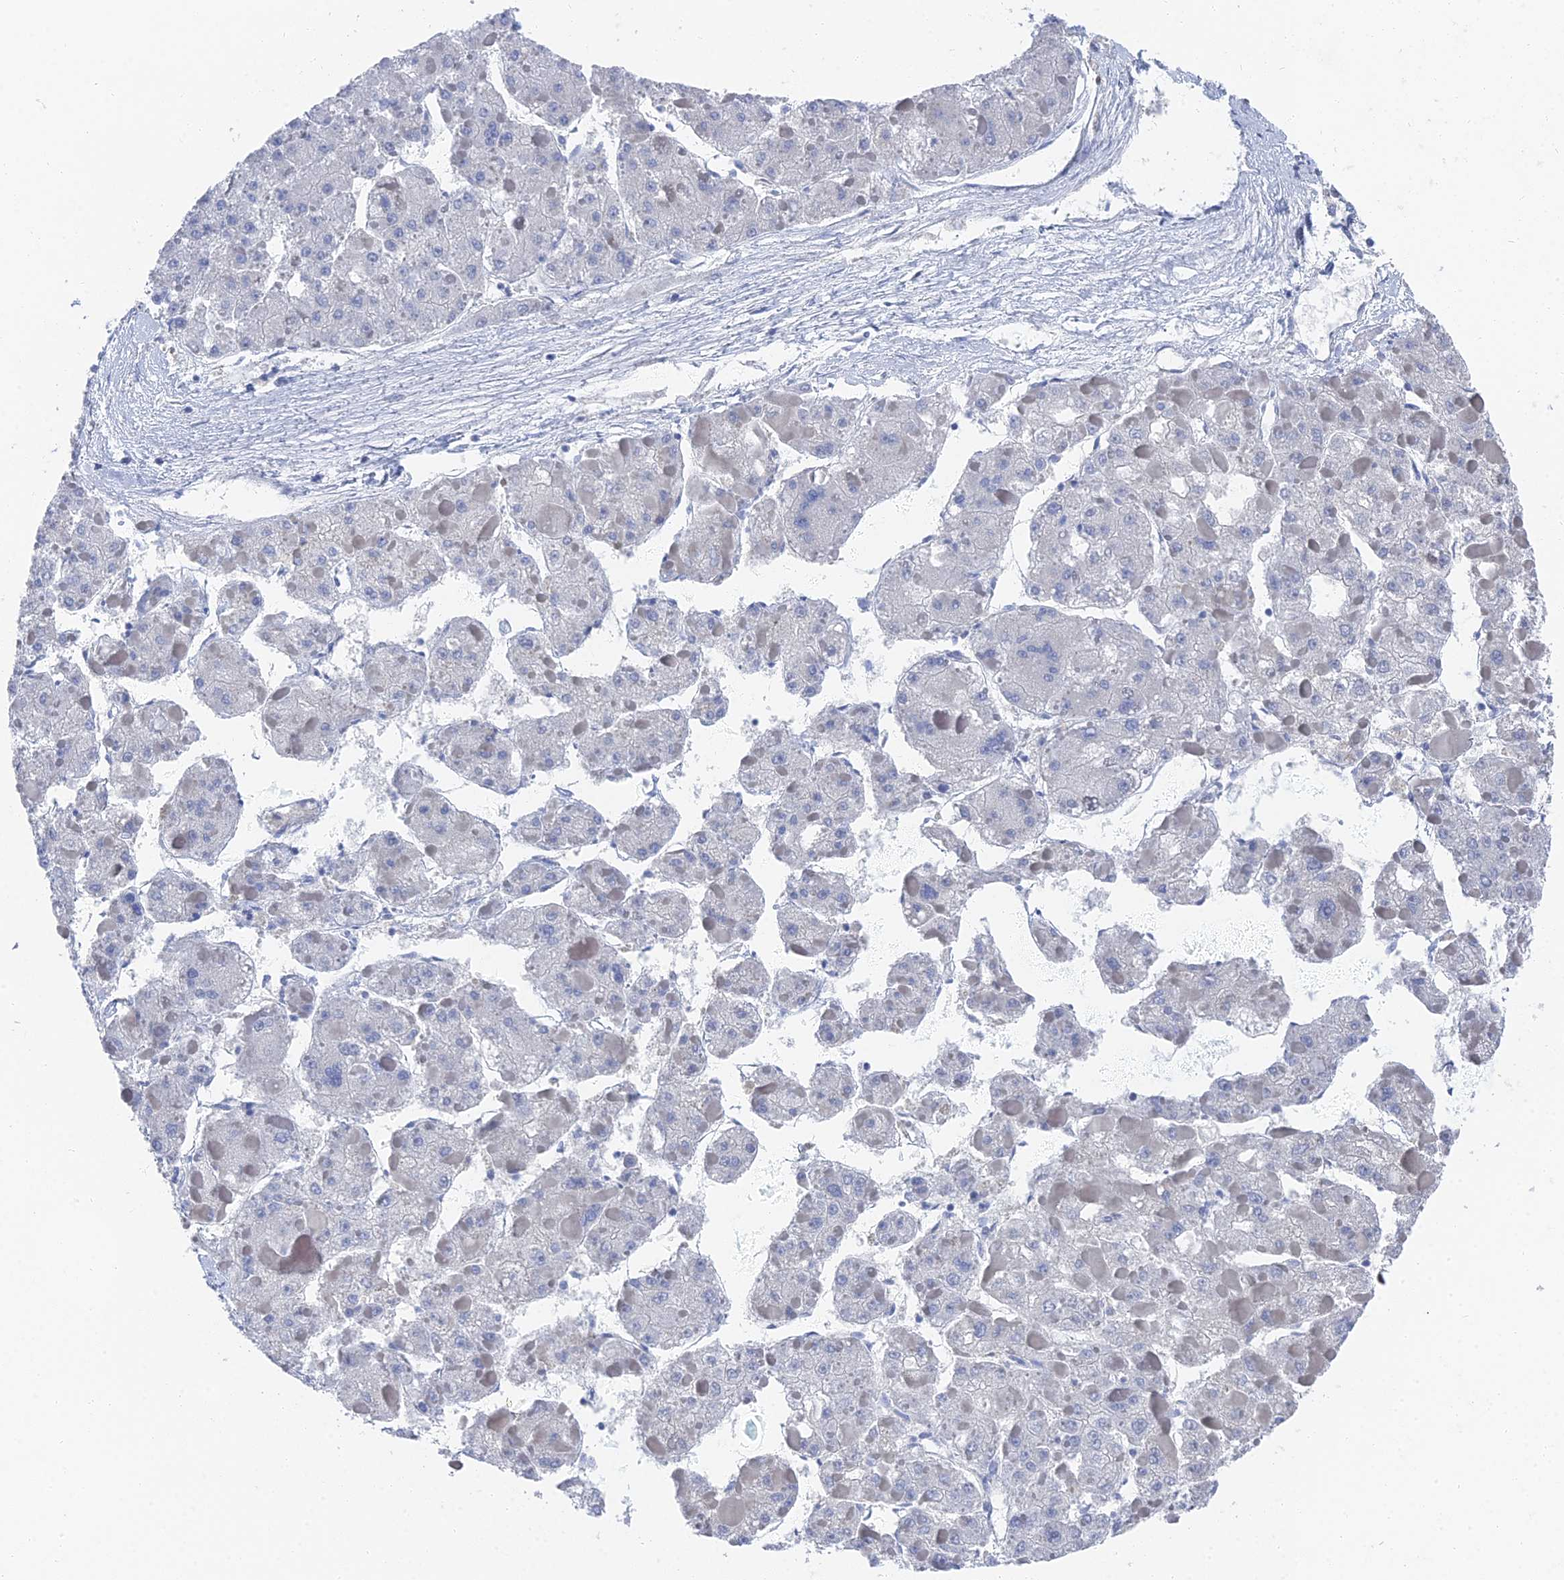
{"staining": {"intensity": "negative", "quantity": "none", "location": "none"}, "tissue": "liver cancer", "cell_type": "Tumor cells", "image_type": "cancer", "snomed": [{"axis": "morphology", "description": "Carcinoma, Hepatocellular, NOS"}, {"axis": "topography", "description": "Liver"}], "caption": "Tumor cells show no significant protein positivity in liver hepatocellular carcinoma.", "gene": "GFAP", "patient": {"sex": "female", "age": 73}}